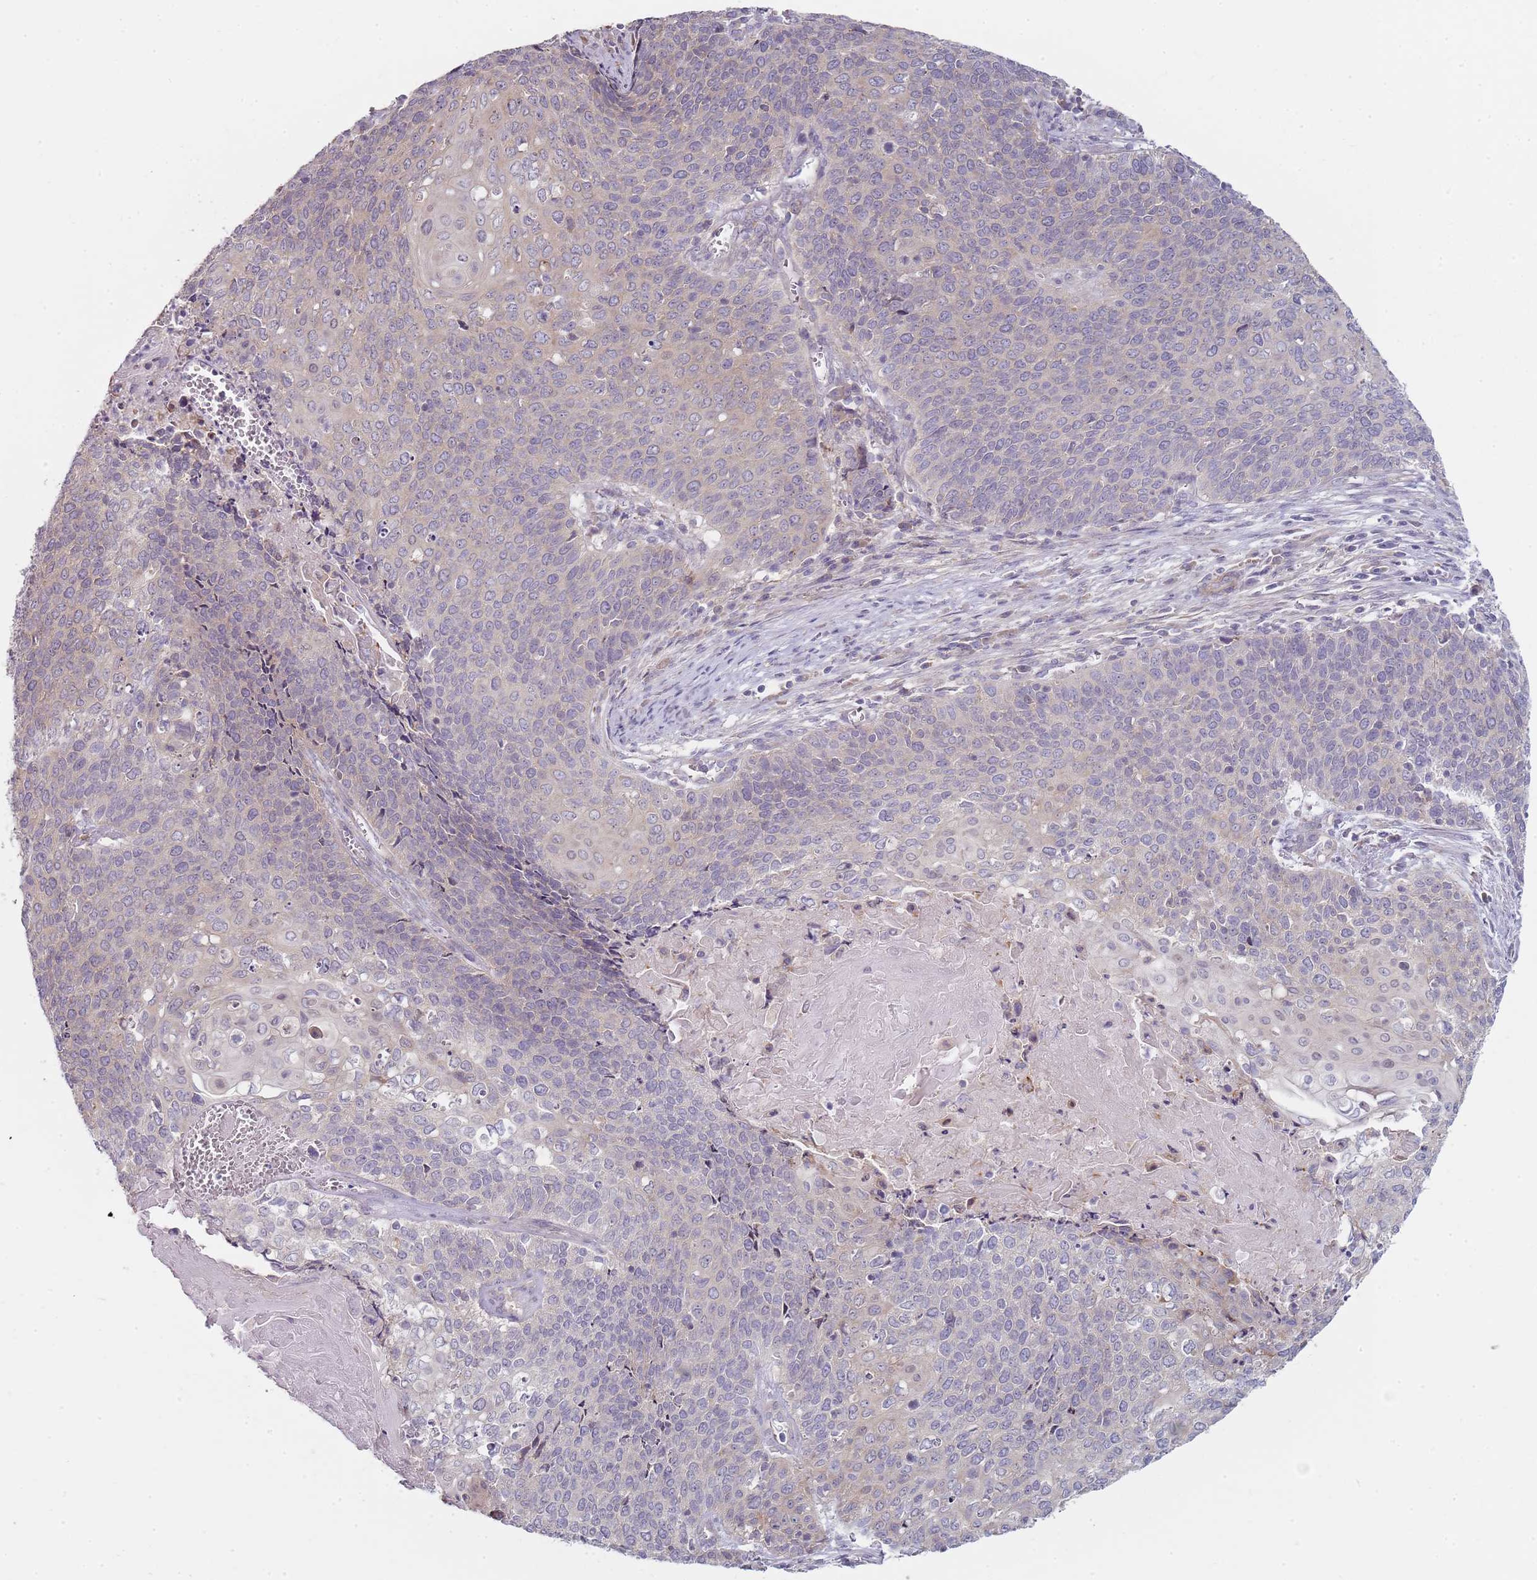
{"staining": {"intensity": "negative", "quantity": "none", "location": "none"}, "tissue": "cervical cancer", "cell_type": "Tumor cells", "image_type": "cancer", "snomed": [{"axis": "morphology", "description": "Squamous cell carcinoma, NOS"}, {"axis": "topography", "description": "Cervix"}], "caption": "An immunohistochemistry (IHC) image of cervical cancer is shown. There is no staining in tumor cells of cervical cancer.", "gene": "SLC26A6", "patient": {"sex": "female", "age": 39}}